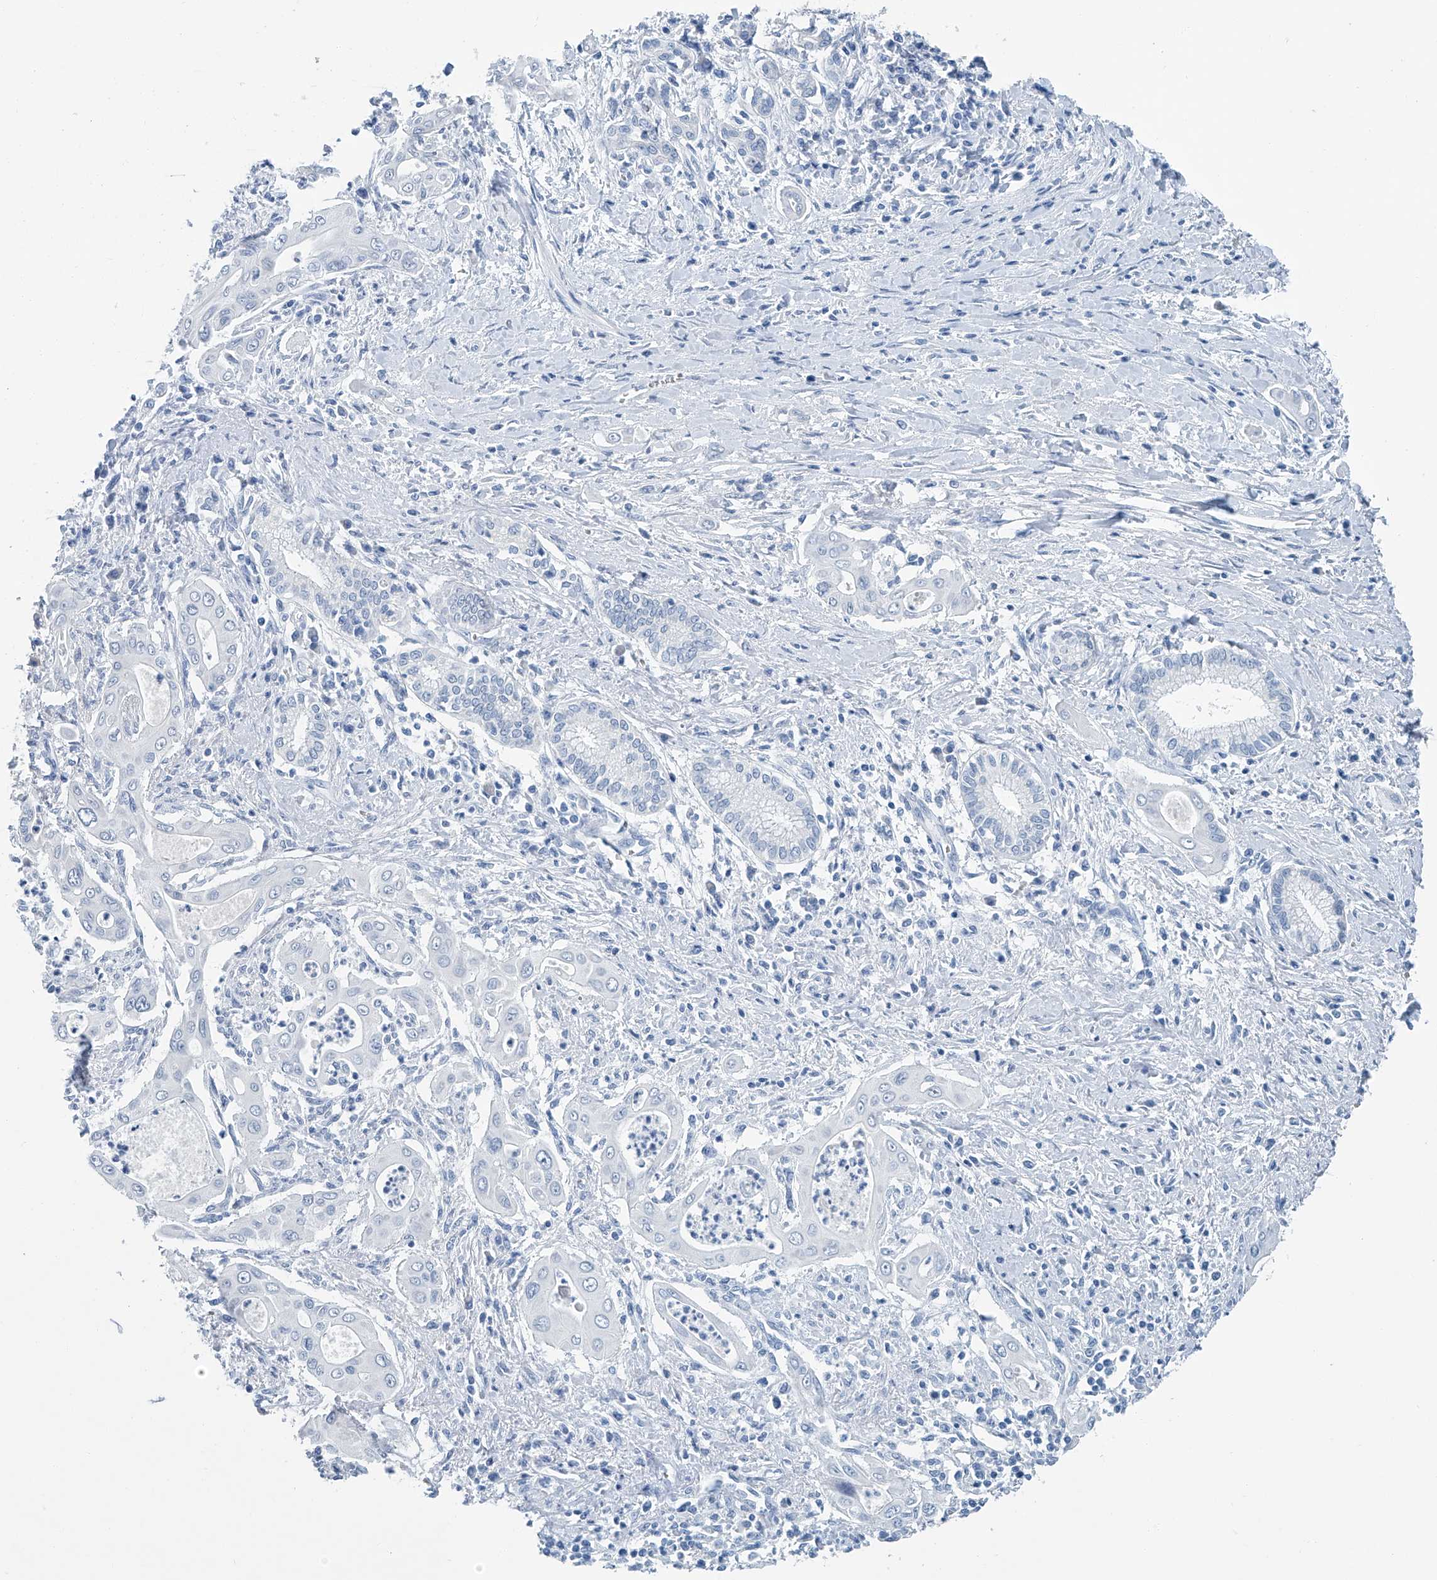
{"staining": {"intensity": "negative", "quantity": "none", "location": "none"}, "tissue": "pancreatic cancer", "cell_type": "Tumor cells", "image_type": "cancer", "snomed": [{"axis": "morphology", "description": "Adenocarcinoma, NOS"}, {"axis": "topography", "description": "Pancreas"}], "caption": "A micrograph of pancreatic cancer (adenocarcinoma) stained for a protein shows no brown staining in tumor cells.", "gene": "CYP2A7", "patient": {"sex": "male", "age": 58}}